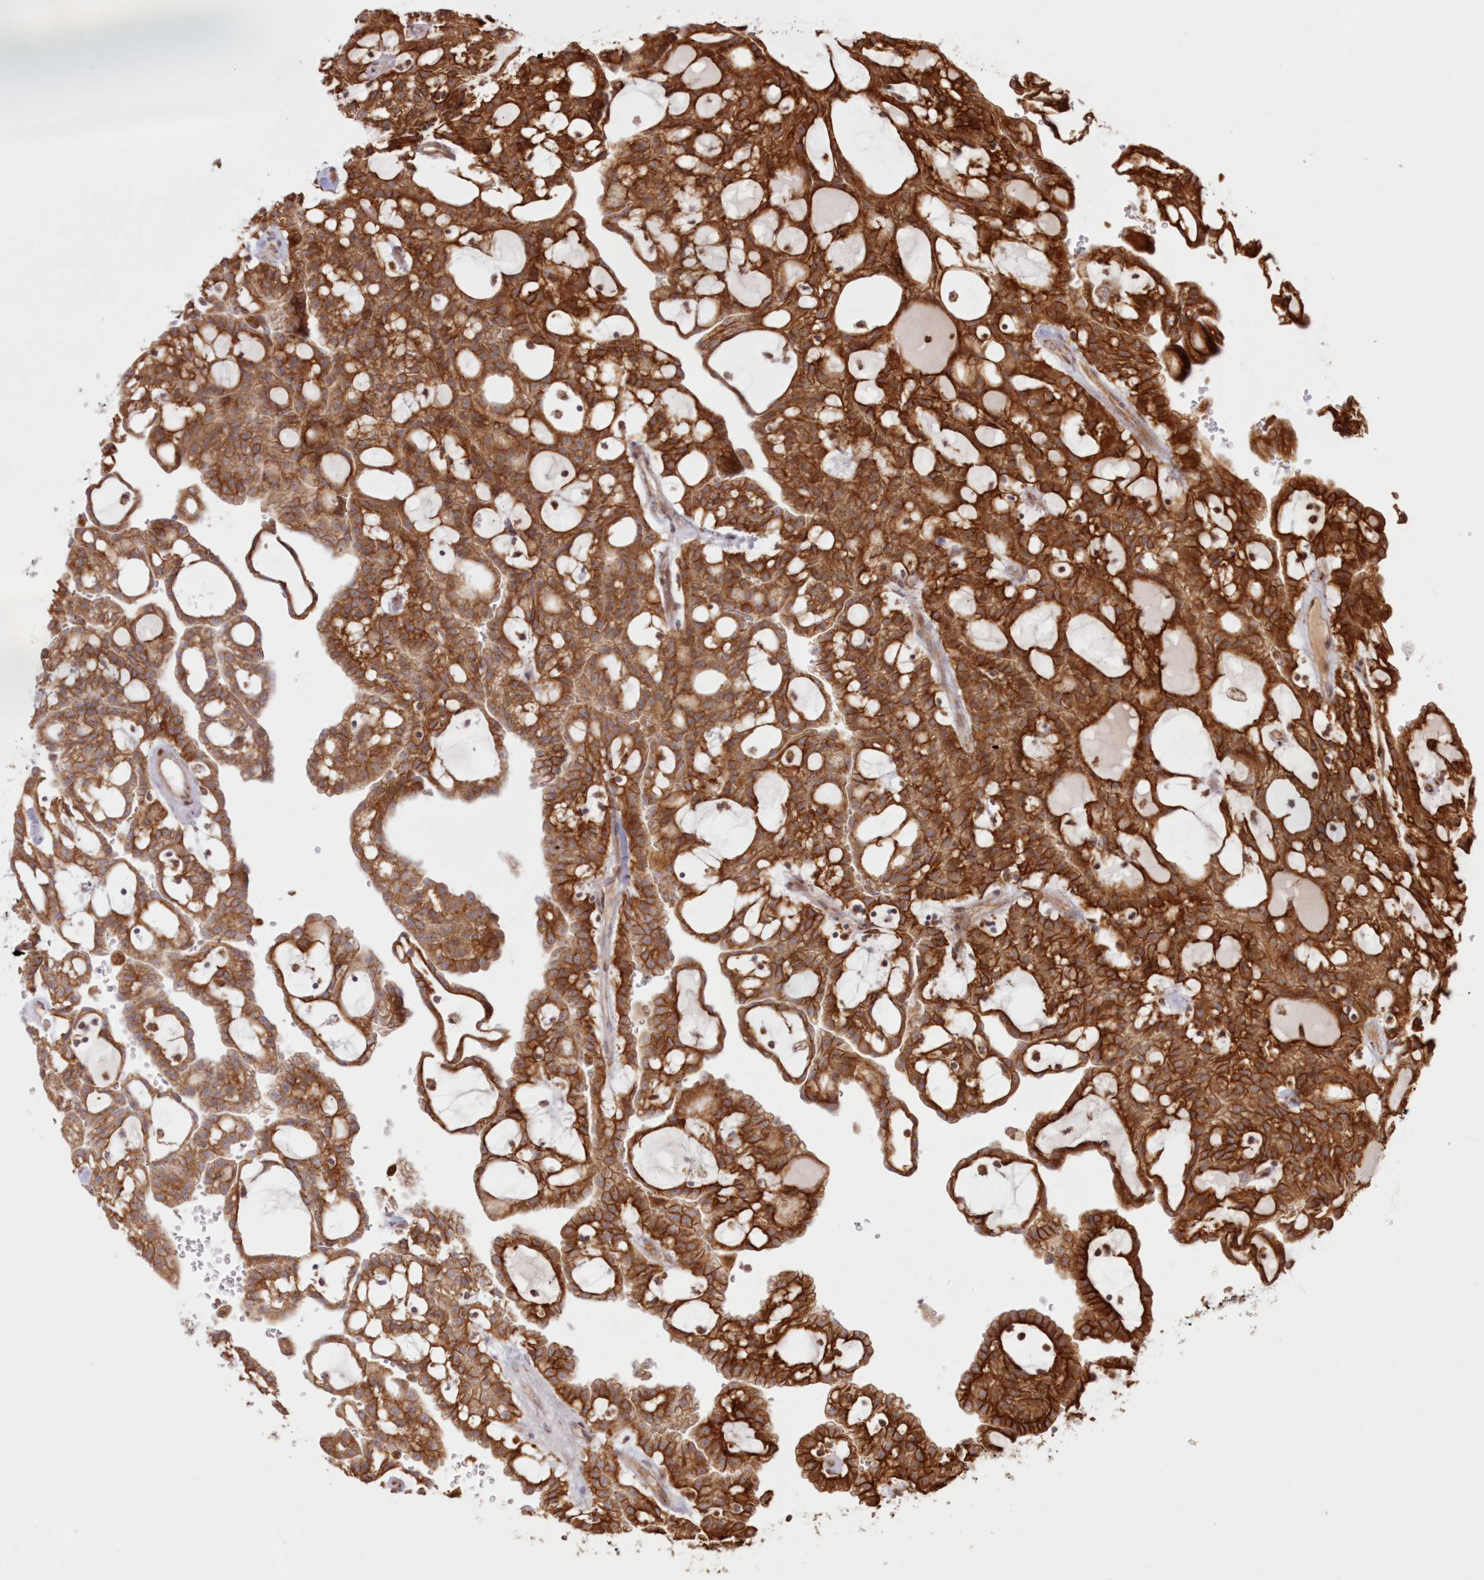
{"staining": {"intensity": "strong", "quantity": ">75%", "location": "cytoplasmic/membranous"}, "tissue": "renal cancer", "cell_type": "Tumor cells", "image_type": "cancer", "snomed": [{"axis": "morphology", "description": "Adenocarcinoma, NOS"}, {"axis": "topography", "description": "Kidney"}], "caption": "A histopathology image showing strong cytoplasmic/membranous expression in approximately >75% of tumor cells in renal adenocarcinoma, as visualized by brown immunohistochemical staining.", "gene": "ABCC3", "patient": {"sex": "male", "age": 63}}